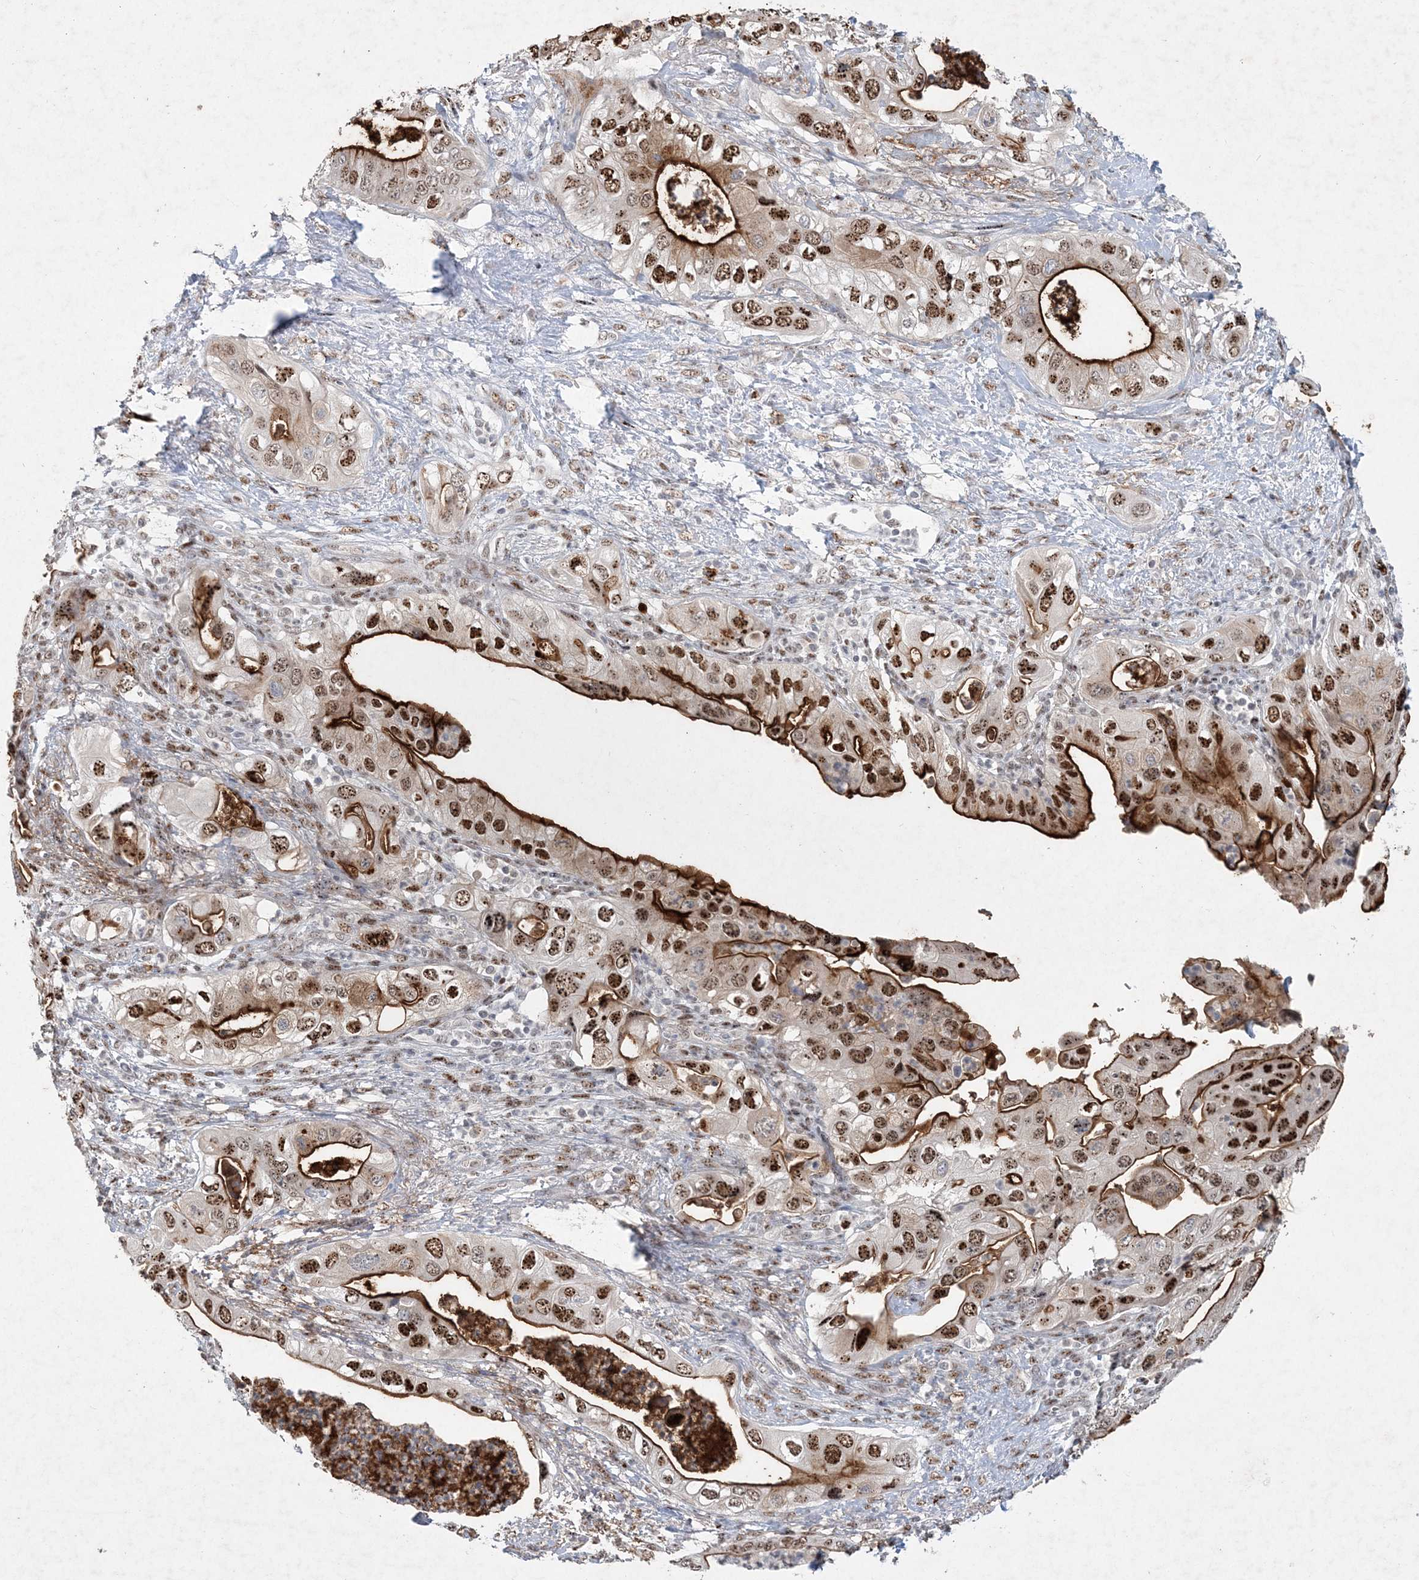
{"staining": {"intensity": "strong", "quantity": ">75%", "location": "cytoplasmic/membranous,nuclear"}, "tissue": "pancreatic cancer", "cell_type": "Tumor cells", "image_type": "cancer", "snomed": [{"axis": "morphology", "description": "Adenocarcinoma, NOS"}, {"axis": "topography", "description": "Pancreas"}], "caption": "Immunohistochemistry (IHC) (DAB) staining of human pancreatic cancer (adenocarcinoma) shows strong cytoplasmic/membranous and nuclear protein staining in about >75% of tumor cells. Using DAB (brown) and hematoxylin (blue) stains, captured at high magnification using brightfield microscopy.", "gene": "GIN1", "patient": {"sex": "female", "age": 78}}